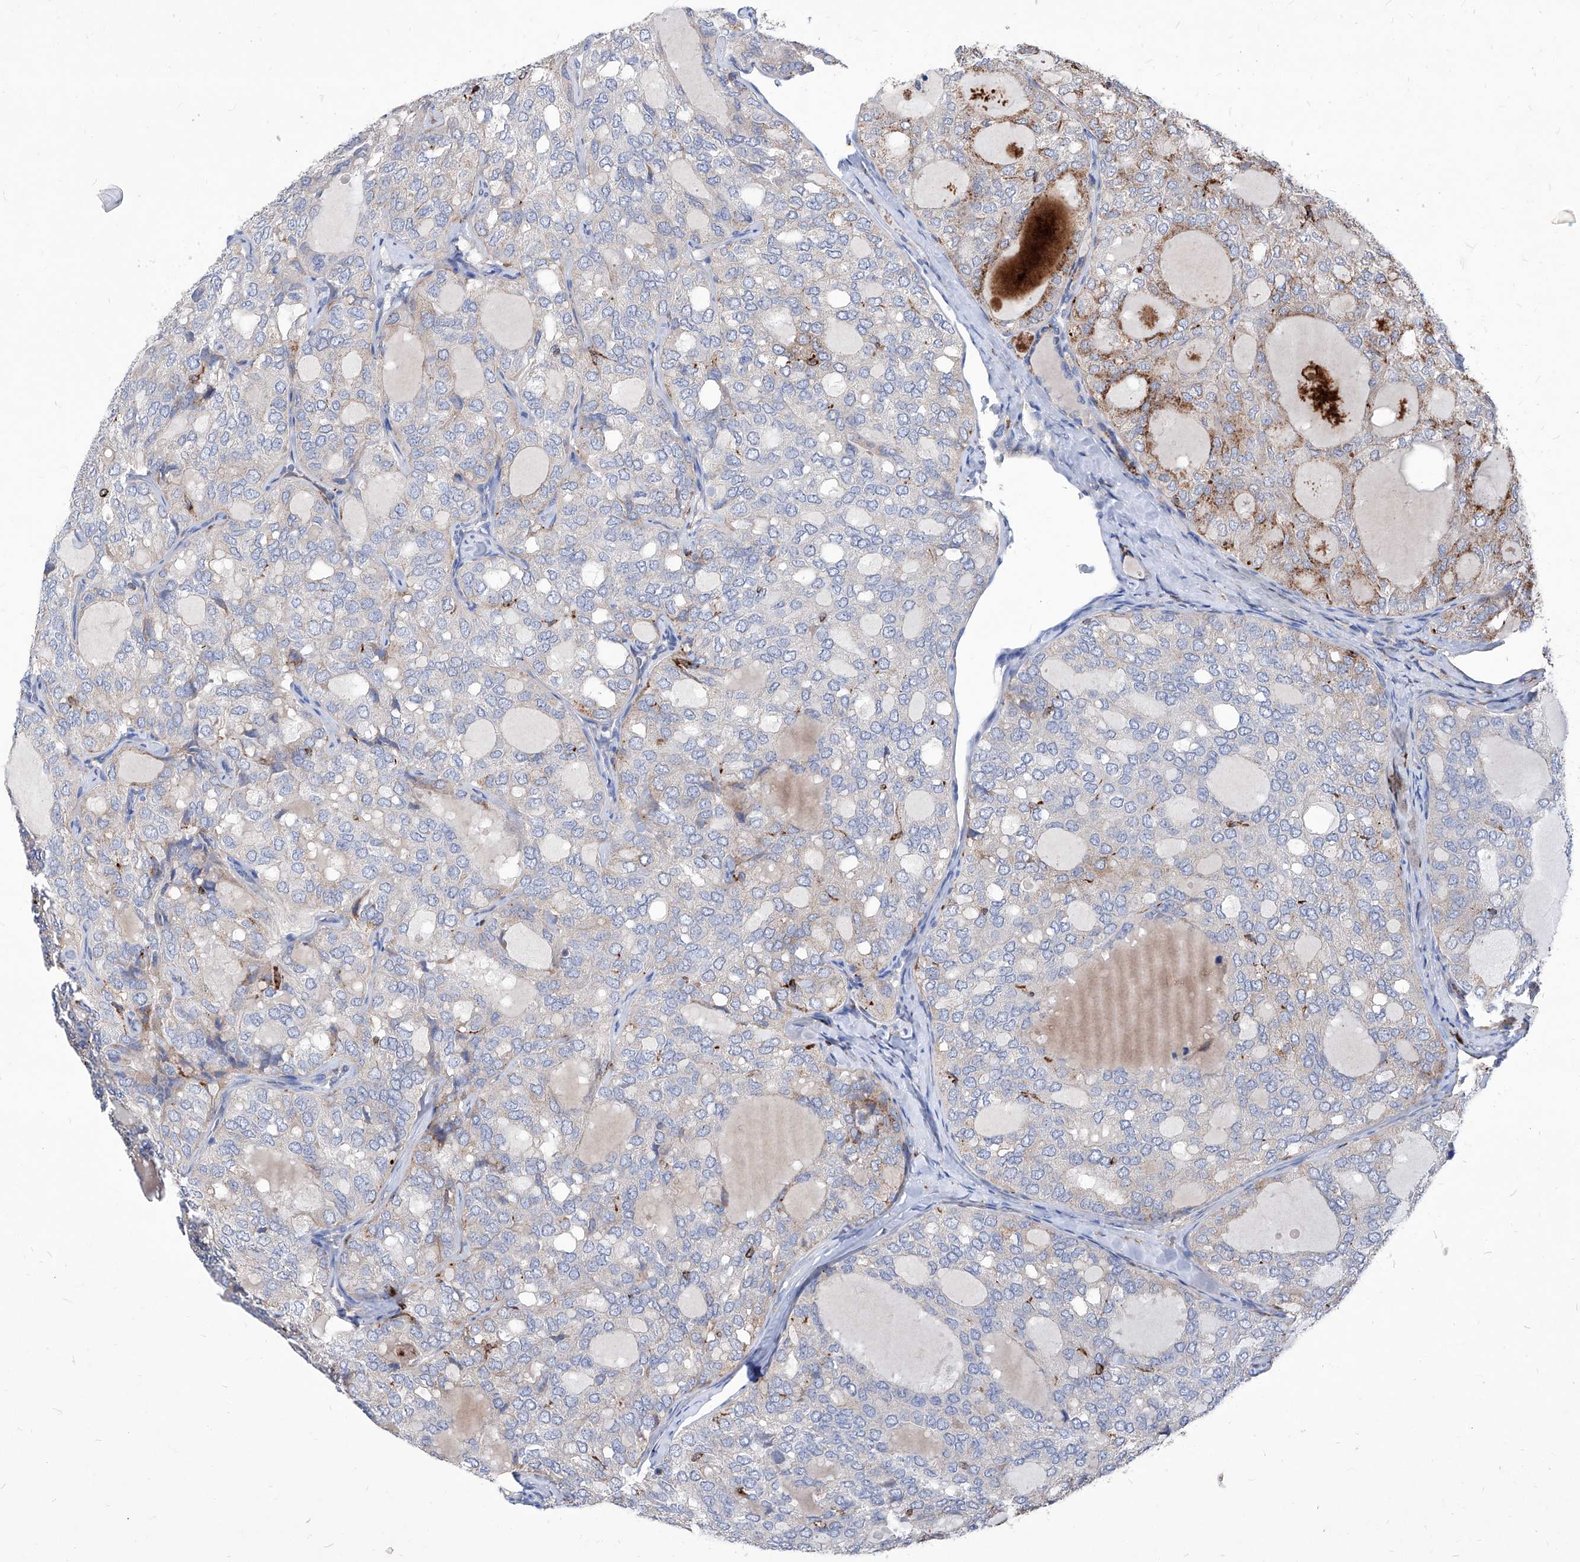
{"staining": {"intensity": "moderate", "quantity": "<25%", "location": "cytoplasmic/membranous"}, "tissue": "thyroid cancer", "cell_type": "Tumor cells", "image_type": "cancer", "snomed": [{"axis": "morphology", "description": "Follicular adenoma carcinoma, NOS"}, {"axis": "topography", "description": "Thyroid gland"}], "caption": "Immunohistochemical staining of human follicular adenoma carcinoma (thyroid) demonstrates low levels of moderate cytoplasmic/membranous staining in about <25% of tumor cells.", "gene": "UBOX5", "patient": {"sex": "male", "age": 75}}